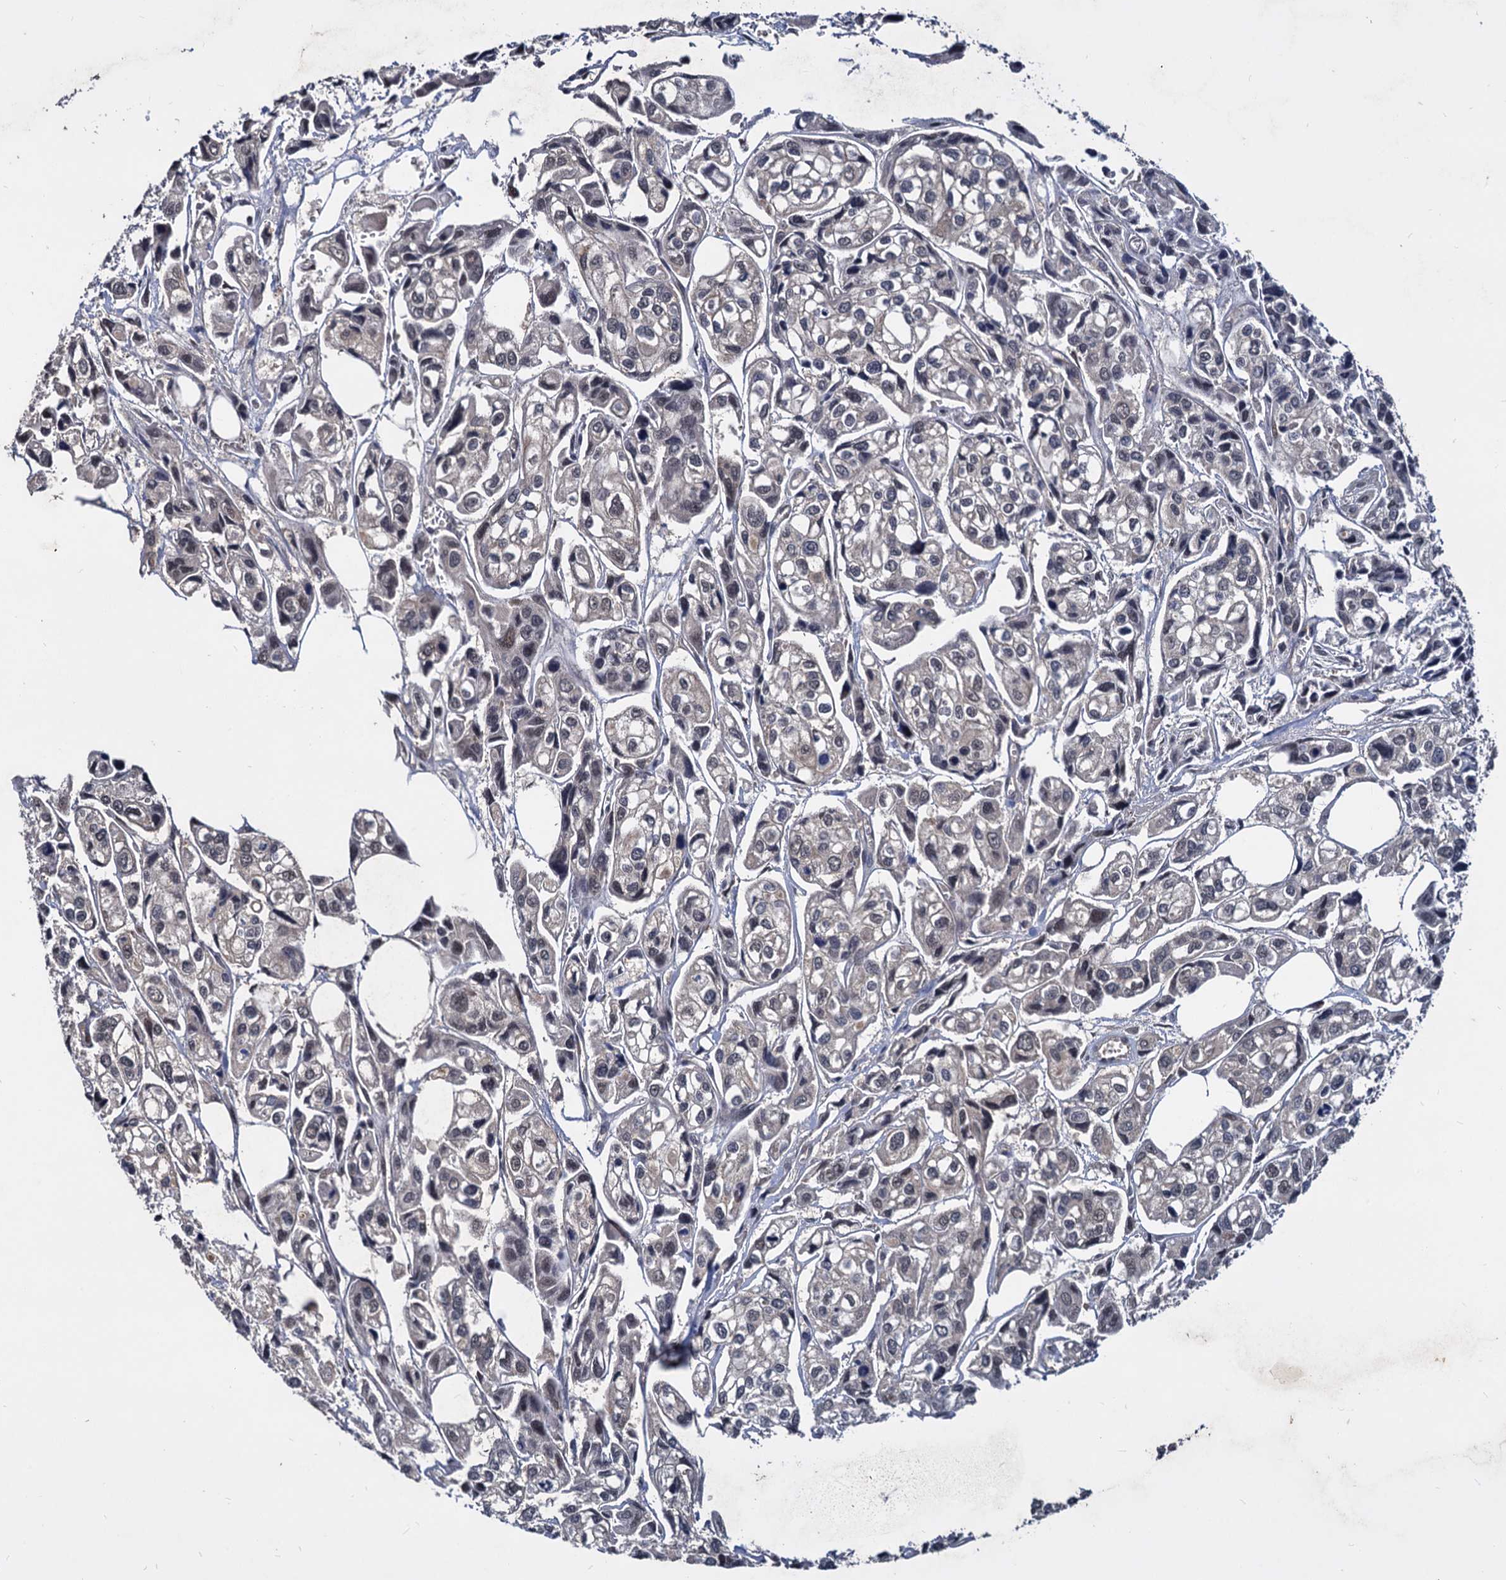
{"staining": {"intensity": "negative", "quantity": "none", "location": "none"}, "tissue": "urothelial cancer", "cell_type": "Tumor cells", "image_type": "cancer", "snomed": [{"axis": "morphology", "description": "Urothelial carcinoma, High grade"}, {"axis": "topography", "description": "Urinary bladder"}], "caption": "The immunohistochemistry (IHC) histopathology image has no significant expression in tumor cells of urothelial carcinoma (high-grade) tissue.", "gene": "PSMD4", "patient": {"sex": "male", "age": 67}}